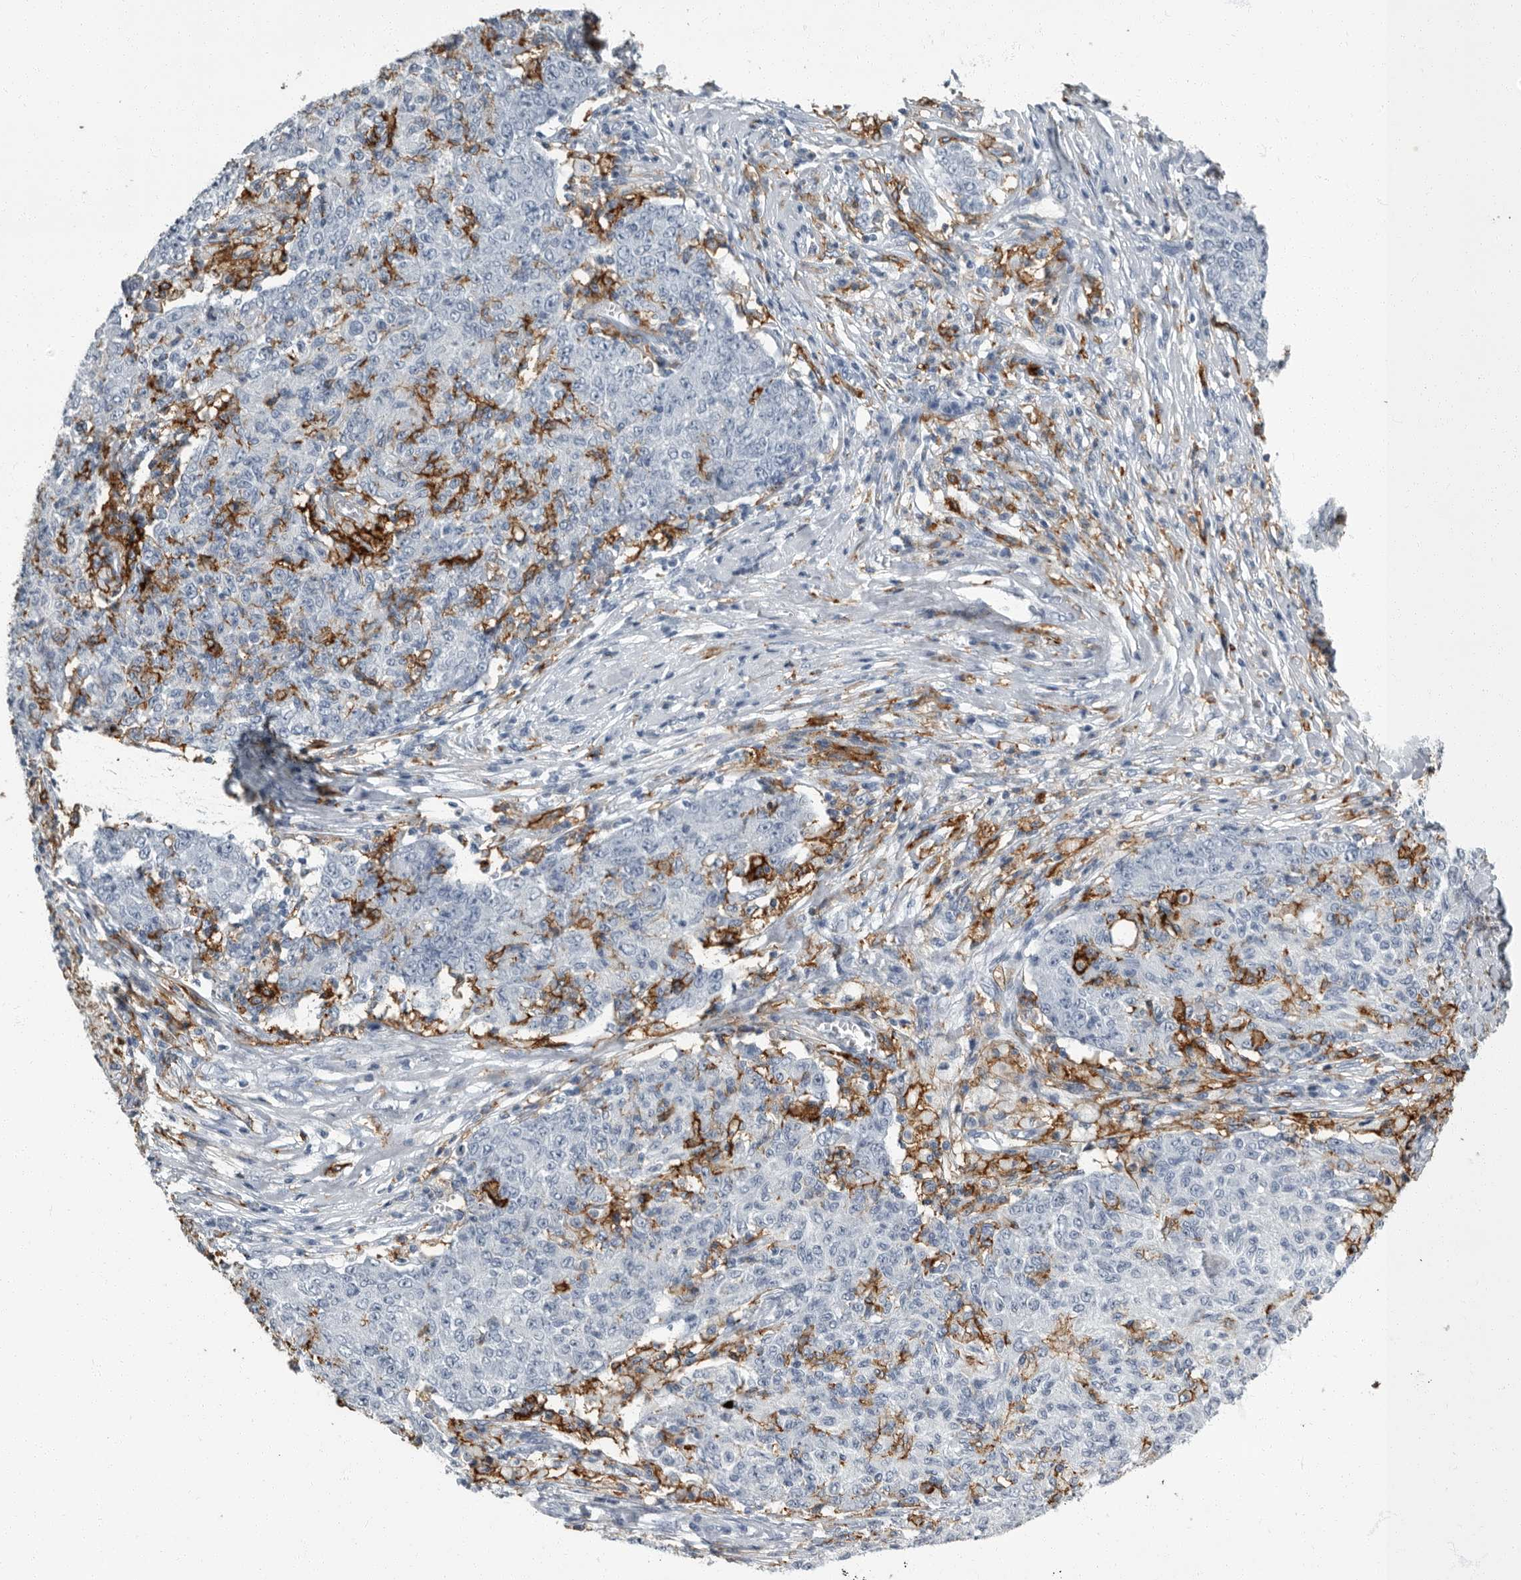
{"staining": {"intensity": "negative", "quantity": "none", "location": "none"}, "tissue": "ovarian cancer", "cell_type": "Tumor cells", "image_type": "cancer", "snomed": [{"axis": "morphology", "description": "Carcinoma, endometroid"}, {"axis": "topography", "description": "Ovary"}], "caption": "DAB (3,3'-diaminobenzidine) immunohistochemical staining of human endometroid carcinoma (ovarian) demonstrates no significant expression in tumor cells.", "gene": "FCER1G", "patient": {"sex": "female", "age": 42}}